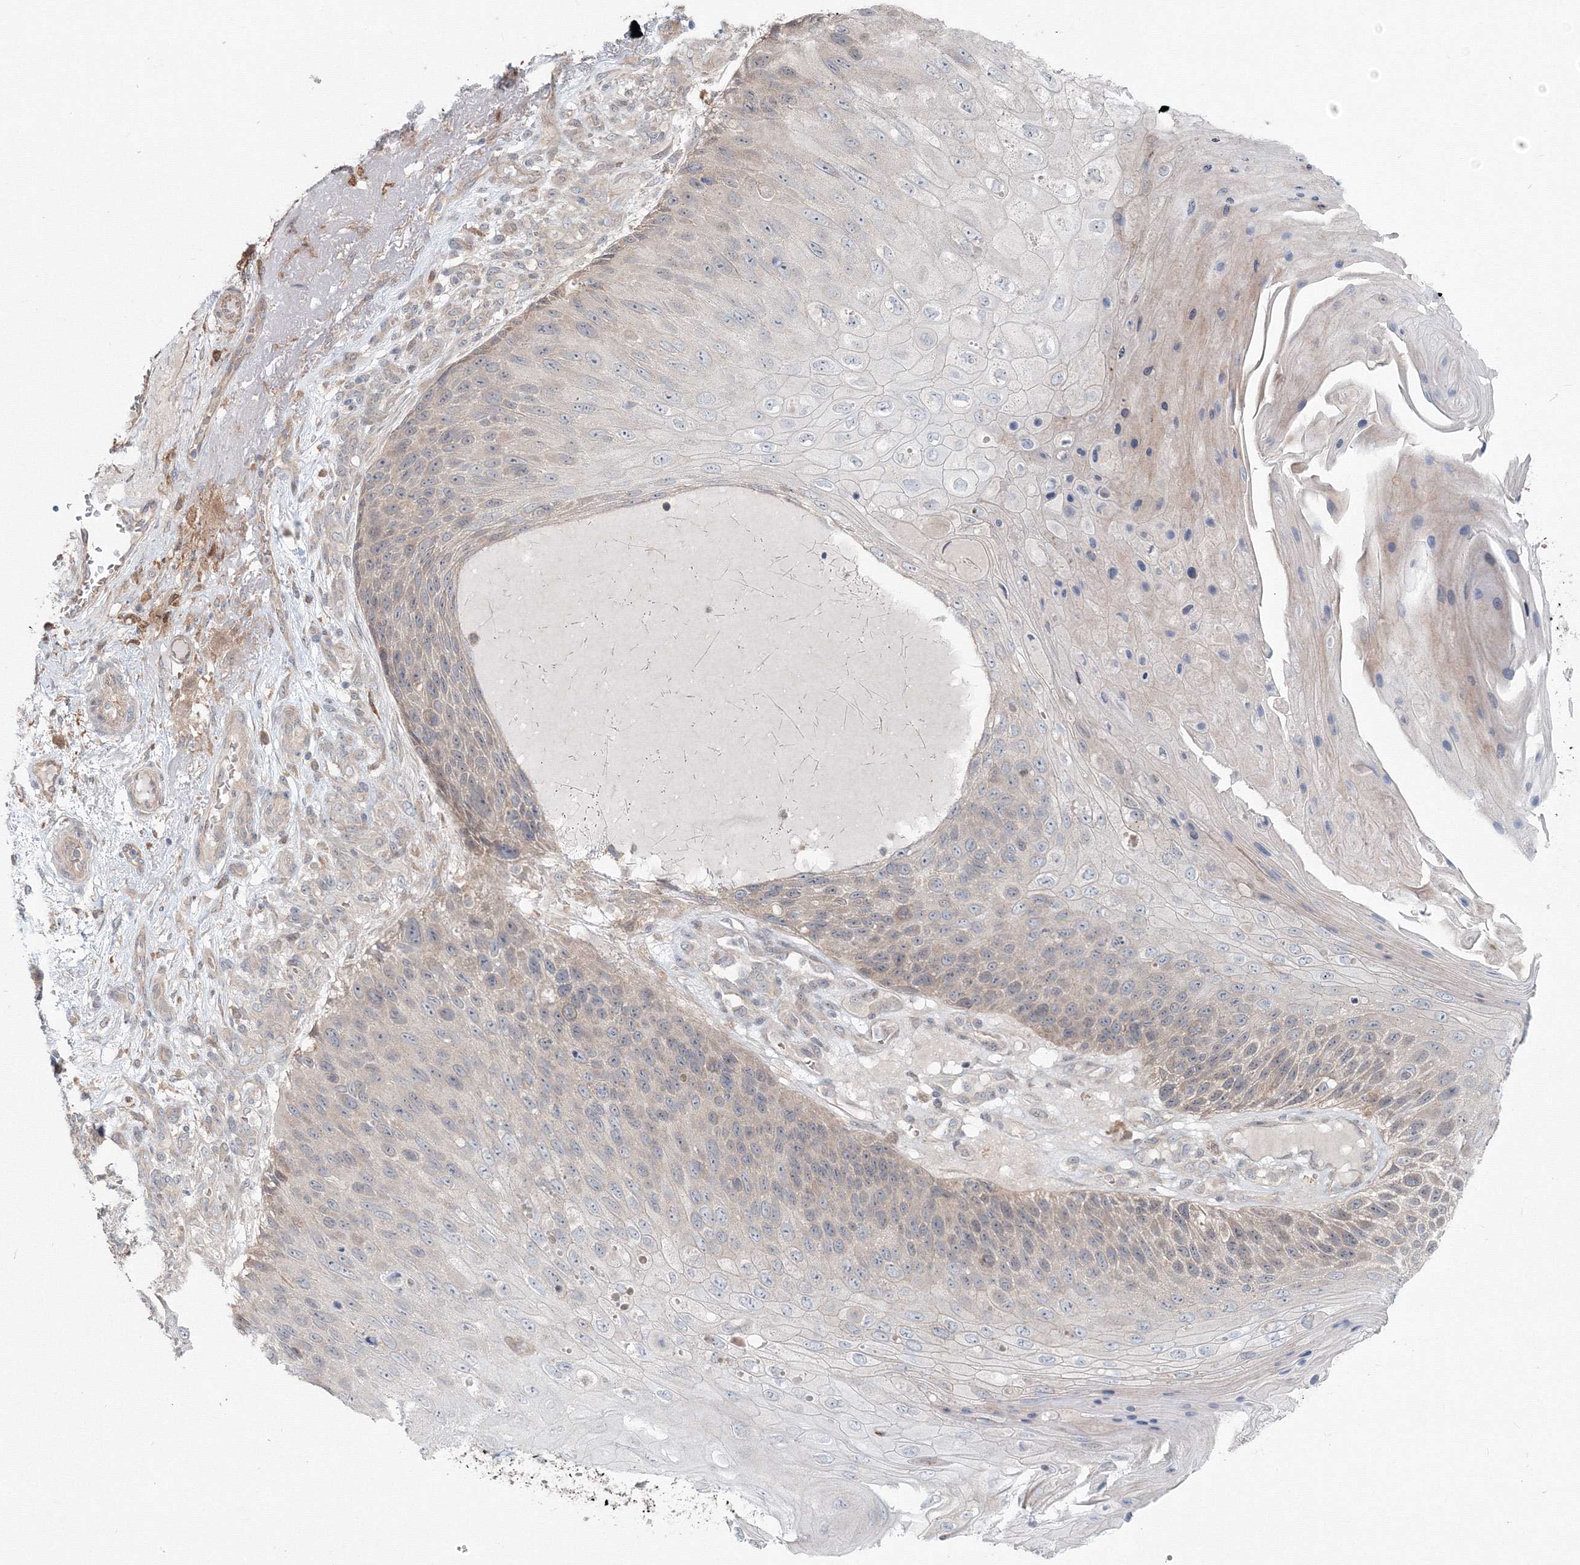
{"staining": {"intensity": "weak", "quantity": "<25%", "location": "cytoplasmic/membranous"}, "tissue": "skin cancer", "cell_type": "Tumor cells", "image_type": "cancer", "snomed": [{"axis": "morphology", "description": "Squamous cell carcinoma, NOS"}, {"axis": "topography", "description": "Skin"}], "caption": "Tumor cells show no significant staining in squamous cell carcinoma (skin). (Stains: DAB immunohistochemistry with hematoxylin counter stain, Microscopy: brightfield microscopy at high magnification).", "gene": "MKRN2", "patient": {"sex": "female", "age": 88}}